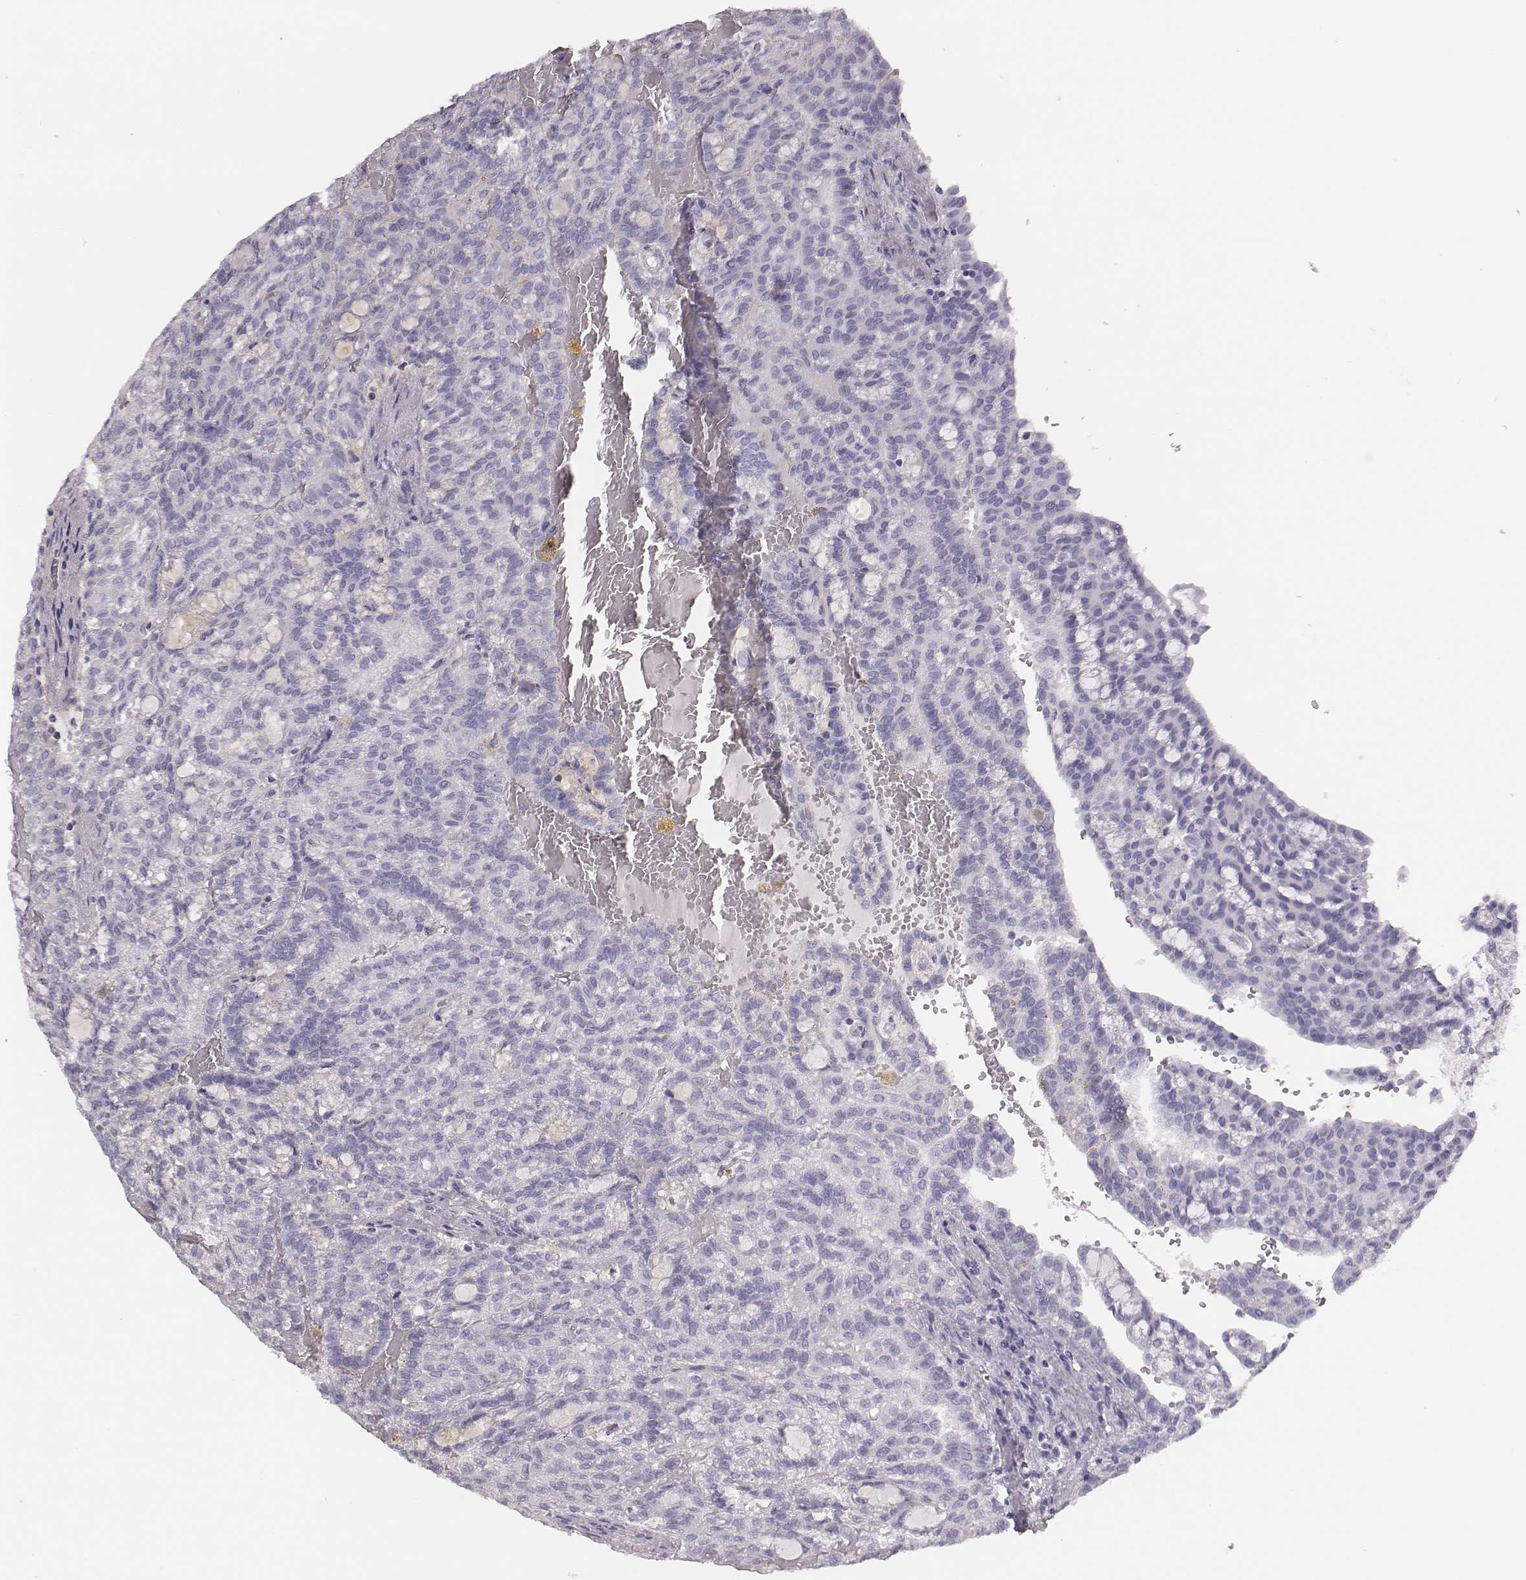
{"staining": {"intensity": "negative", "quantity": "none", "location": "none"}, "tissue": "renal cancer", "cell_type": "Tumor cells", "image_type": "cancer", "snomed": [{"axis": "morphology", "description": "Adenocarcinoma, NOS"}, {"axis": "topography", "description": "Kidney"}], "caption": "Immunohistochemistry image of adenocarcinoma (renal) stained for a protein (brown), which reveals no staining in tumor cells.", "gene": "ADAM7", "patient": {"sex": "male", "age": 63}}